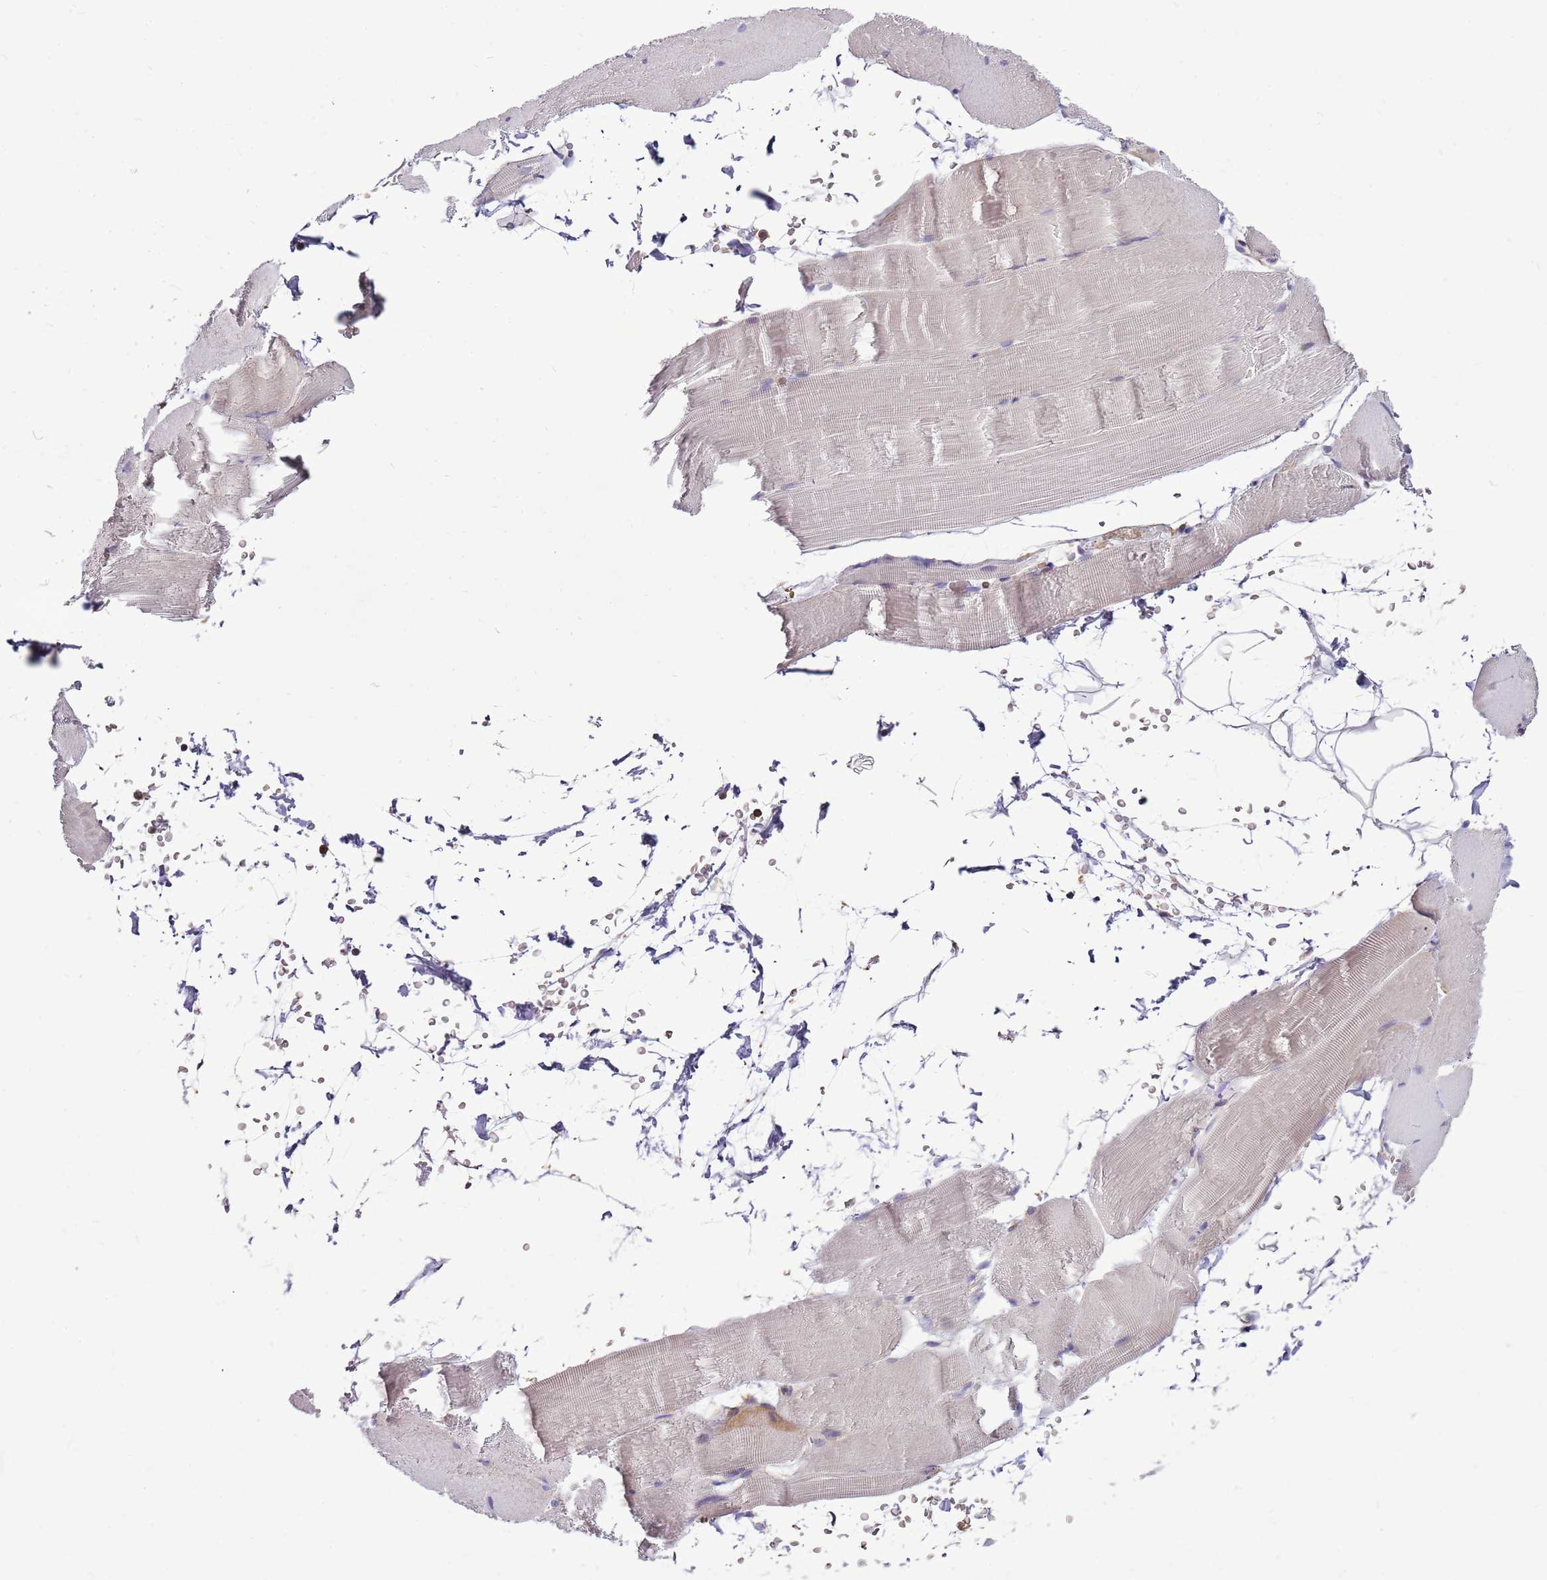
{"staining": {"intensity": "negative", "quantity": "none", "location": "none"}, "tissue": "skeletal muscle", "cell_type": "Myocytes", "image_type": "normal", "snomed": [{"axis": "morphology", "description": "Normal tissue, NOS"}, {"axis": "topography", "description": "Skeletal muscle"}, {"axis": "topography", "description": "Parathyroid gland"}], "caption": "DAB (3,3'-diaminobenzidine) immunohistochemical staining of benign skeletal muscle demonstrates no significant positivity in myocytes.", "gene": "ATXN2L", "patient": {"sex": "female", "age": 37}}